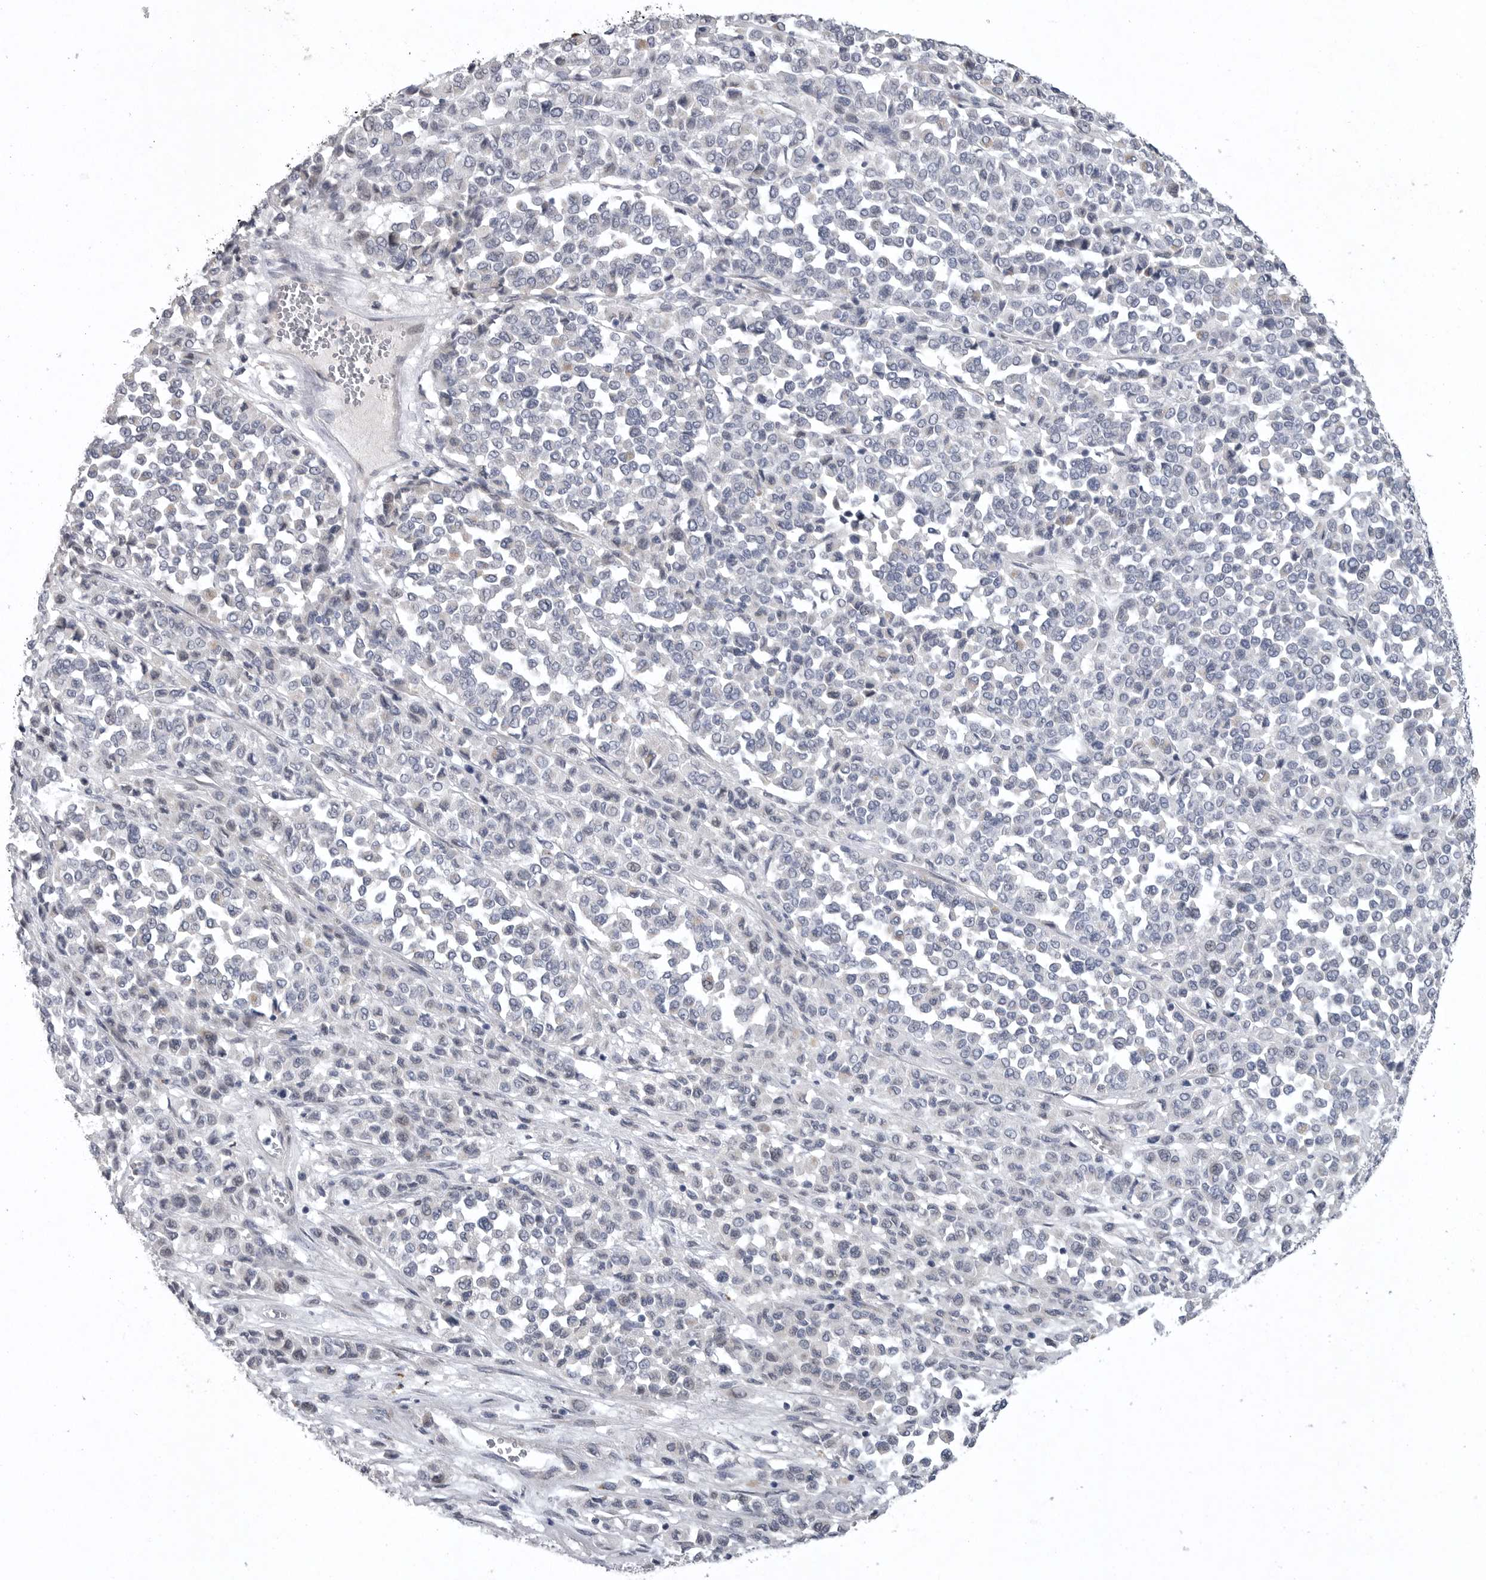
{"staining": {"intensity": "negative", "quantity": "none", "location": "none"}, "tissue": "melanoma", "cell_type": "Tumor cells", "image_type": "cancer", "snomed": [{"axis": "morphology", "description": "Malignant melanoma, Metastatic site"}, {"axis": "topography", "description": "Pancreas"}], "caption": "Immunohistochemistry photomicrograph of melanoma stained for a protein (brown), which demonstrates no staining in tumor cells.", "gene": "CRP", "patient": {"sex": "female", "age": 30}}